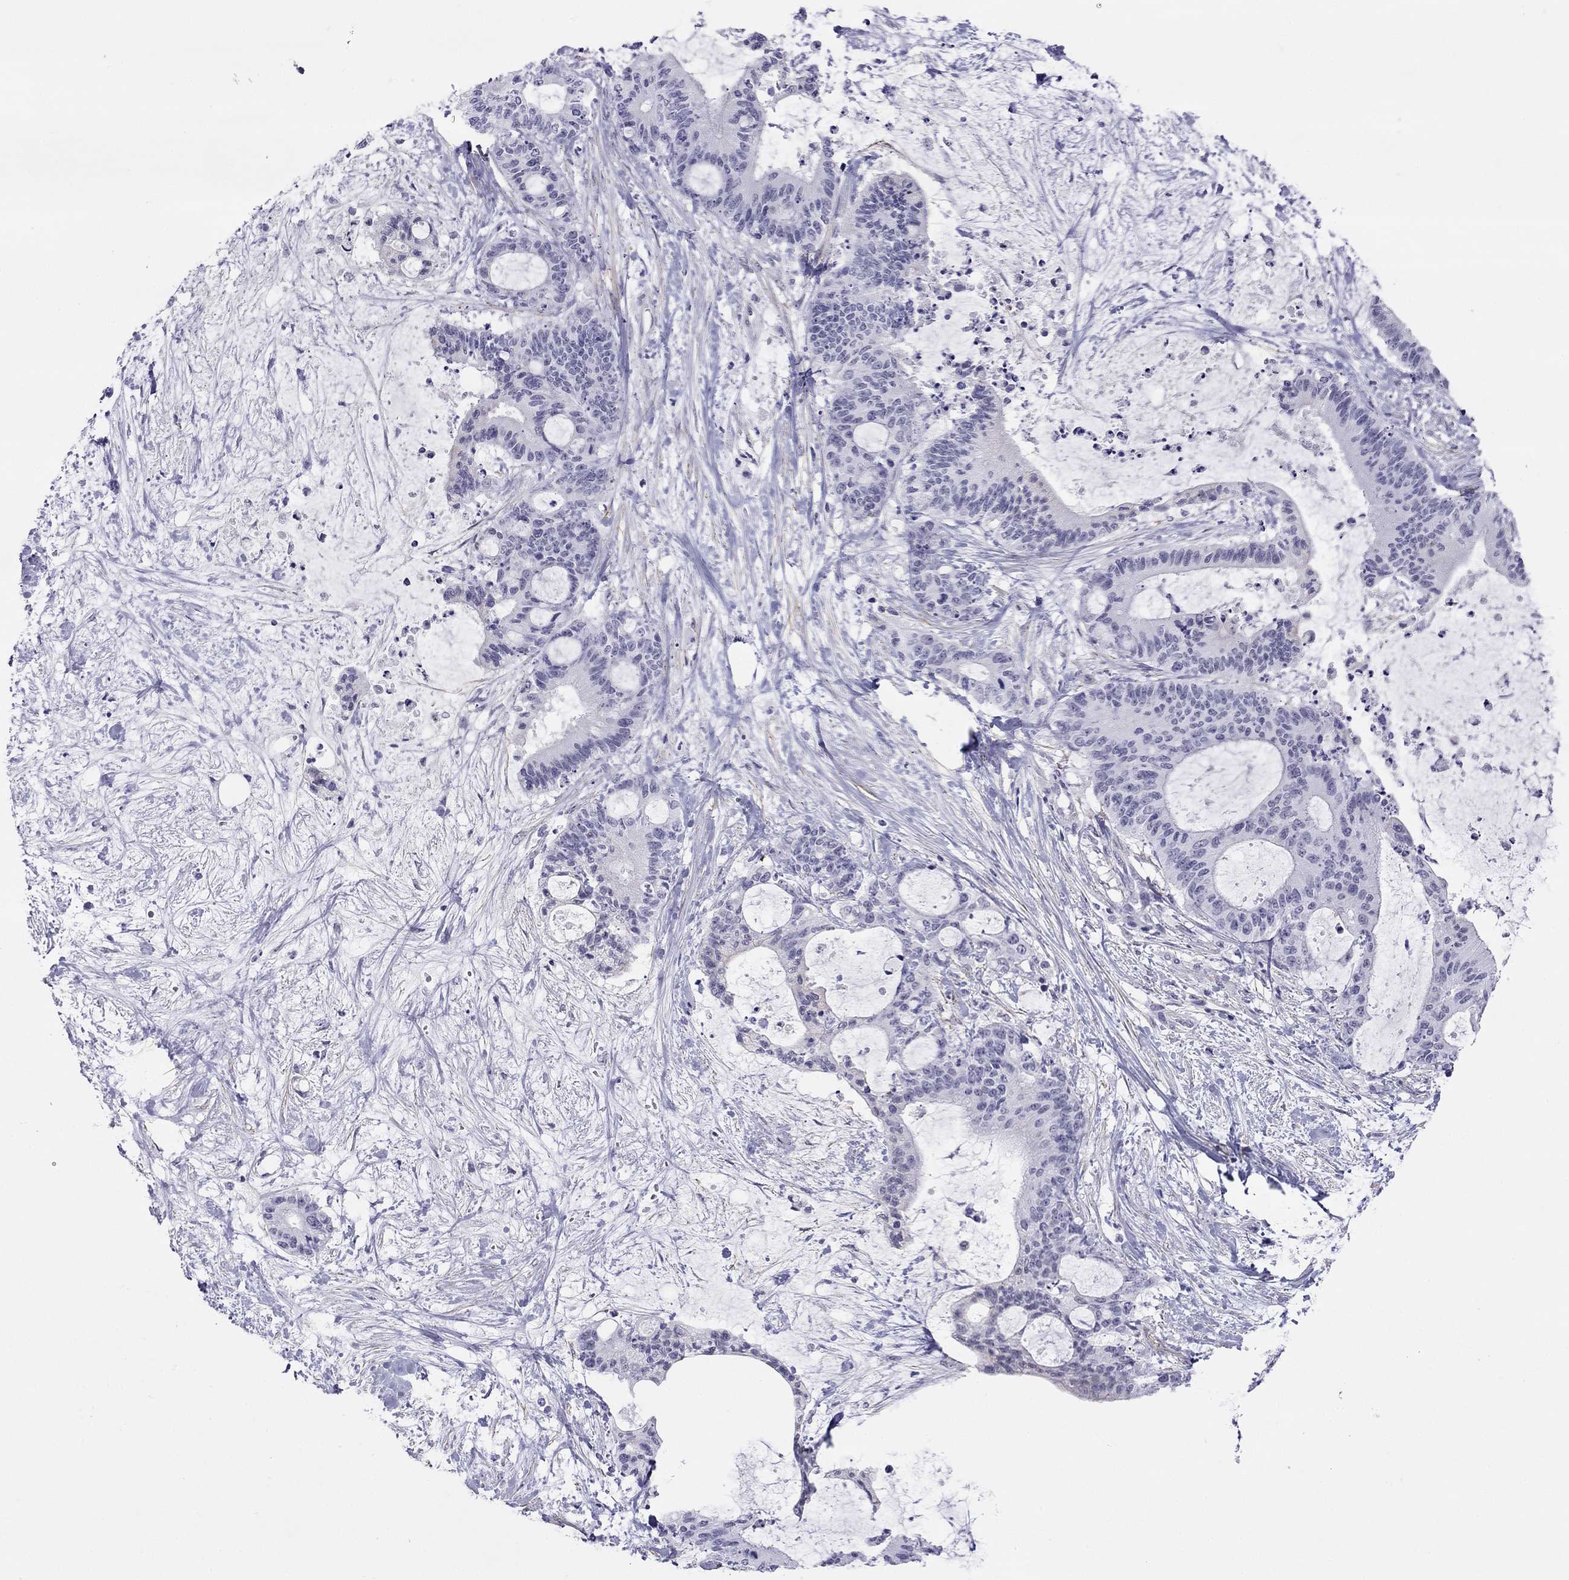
{"staining": {"intensity": "negative", "quantity": "none", "location": "none"}, "tissue": "liver cancer", "cell_type": "Tumor cells", "image_type": "cancer", "snomed": [{"axis": "morphology", "description": "Cholangiocarcinoma"}, {"axis": "topography", "description": "Liver"}], "caption": "High magnification brightfield microscopy of liver cancer stained with DAB (3,3'-diaminobenzidine) (brown) and counterstained with hematoxylin (blue): tumor cells show no significant expression.", "gene": "MYMX", "patient": {"sex": "female", "age": 73}}